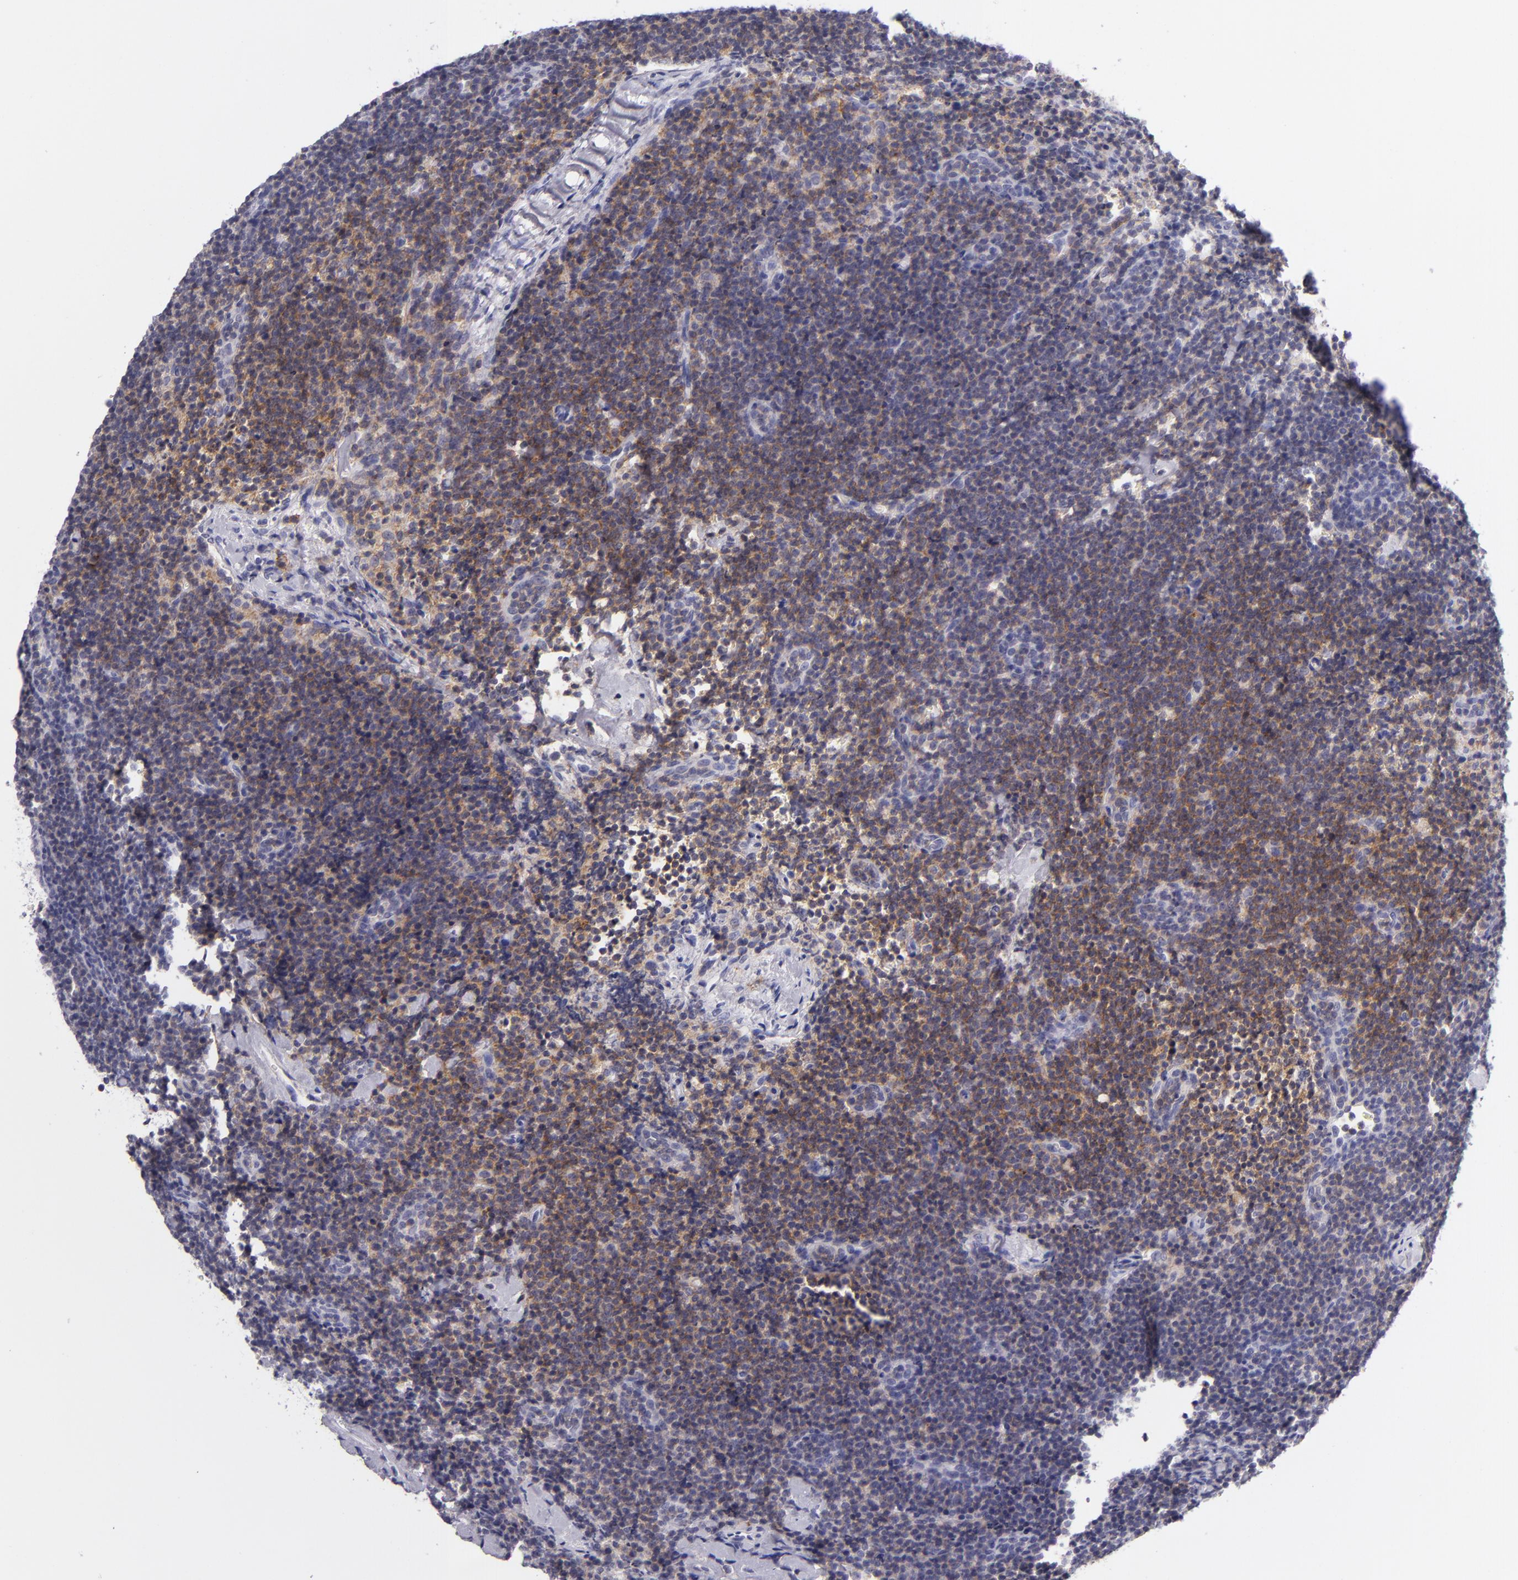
{"staining": {"intensity": "weak", "quantity": "25%-75%", "location": "cytoplasmic/membranous"}, "tissue": "lymphoma", "cell_type": "Tumor cells", "image_type": "cancer", "snomed": [{"axis": "morphology", "description": "Malignant lymphoma, non-Hodgkin's type, High grade"}, {"axis": "topography", "description": "Lymph node"}], "caption": "Protein expression analysis of human high-grade malignant lymphoma, non-Hodgkin's type reveals weak cytoplasmic/membranous positivity in about 25%-75% of tumor cells. Immunohistochemistry (ihc) stains the protein in brown and the nuclei are stained blue.", "gene": "CD48", "patient": {"sex": "female", "age": 58}}